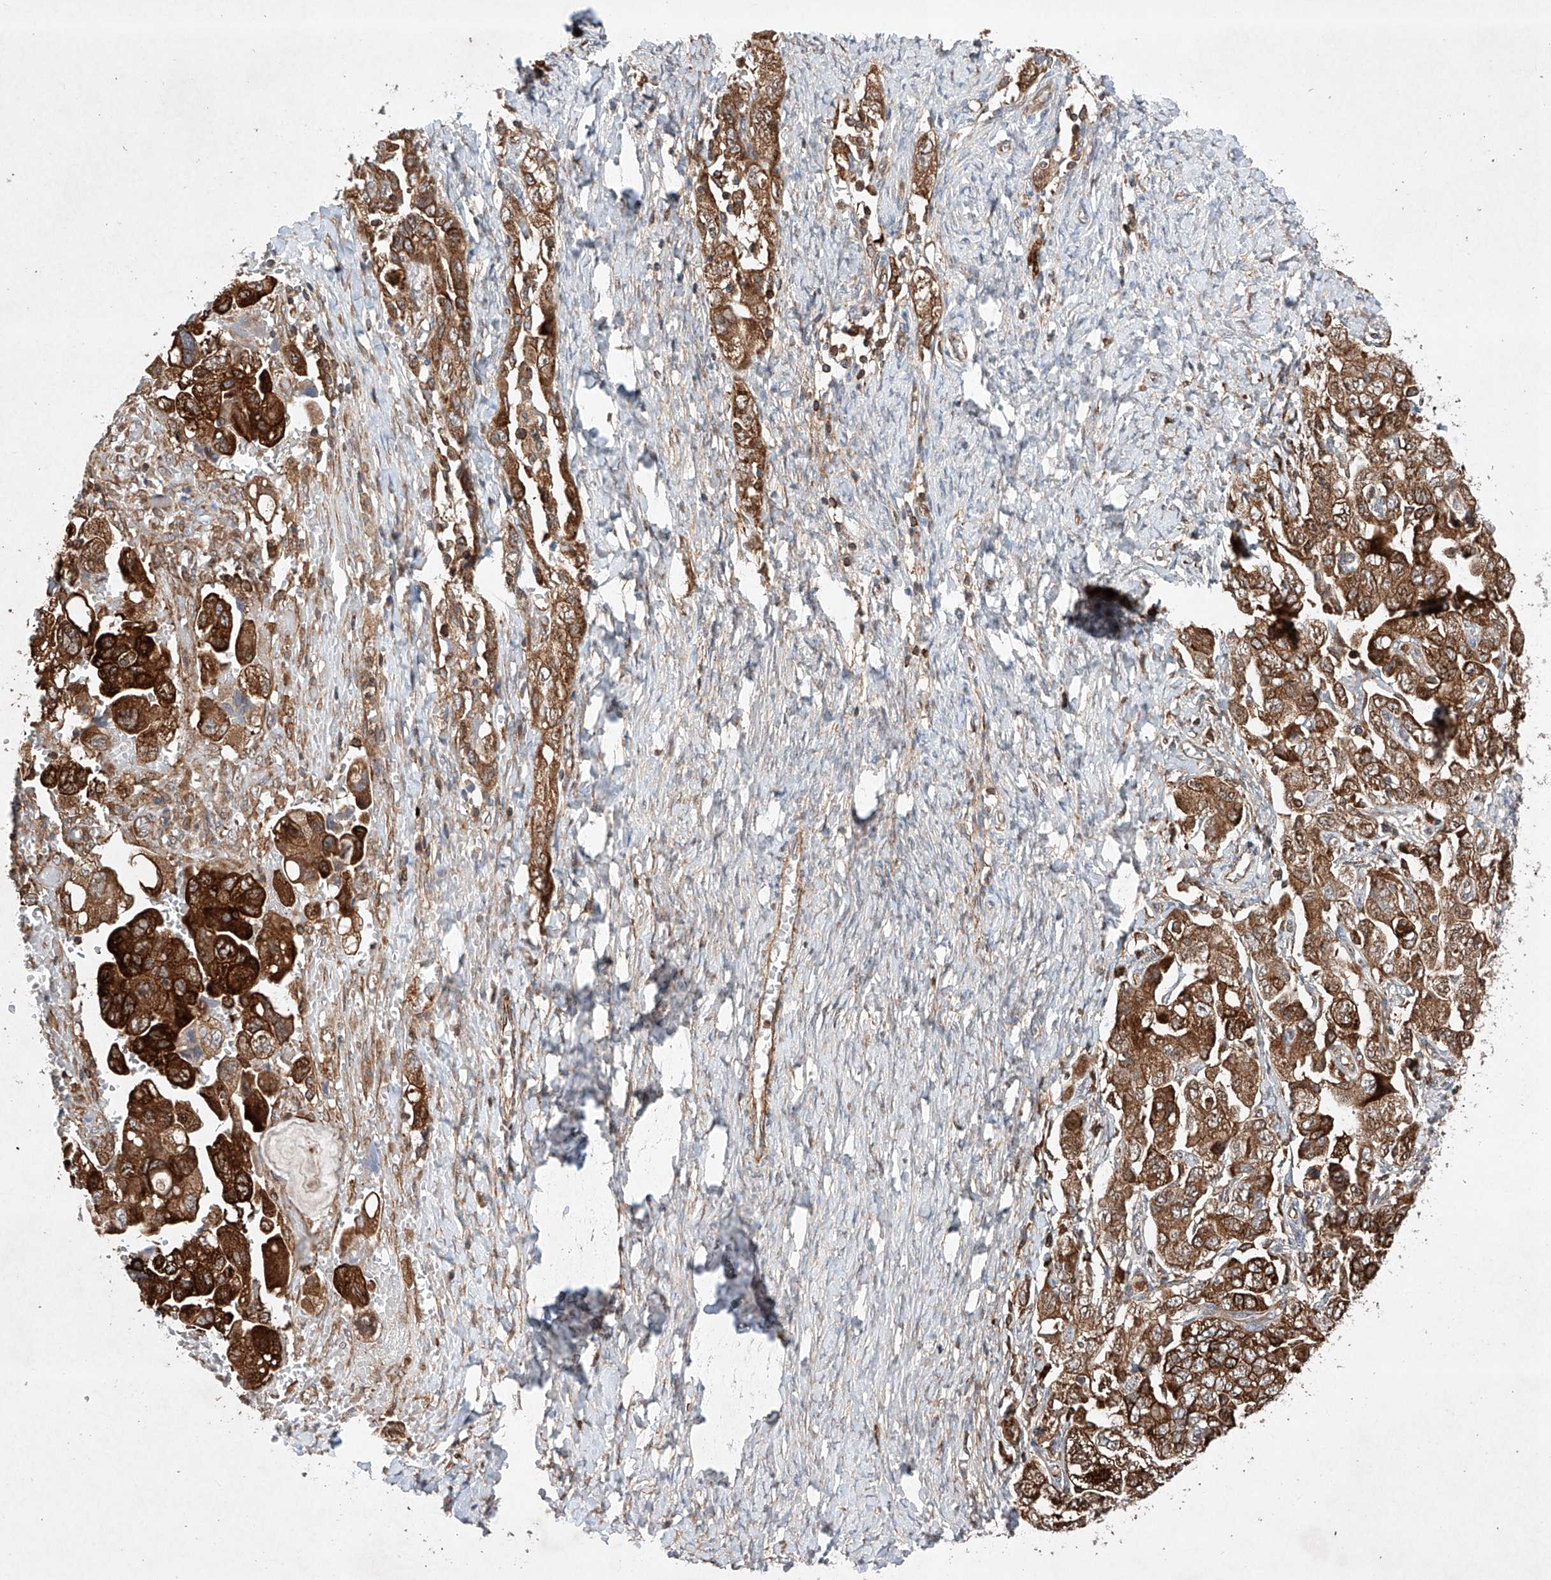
{"staining": {"intensity": "strong", "quantity": ">75%", "location": "cytoplasmic/membranous"}, "tissue": "ovarian cancer", "cell_type": "Tumor cells", "image_type": "cancer", "snomed": [{"axis": "morphology", "description": "Carcinoma, NOS"}, {"axis": "morphology", "description": "Cystadenocarcinoma, serous, NOS"}, {"axis": "topography", "description": "Ovary"}], "caption": "A brown stain highlights strong cytoplasmic/membranous expression of a protein in human ovarian cancer tumor cells.", "gene": "TIMM23", "patient": {"sex": "female", "age": 69}}